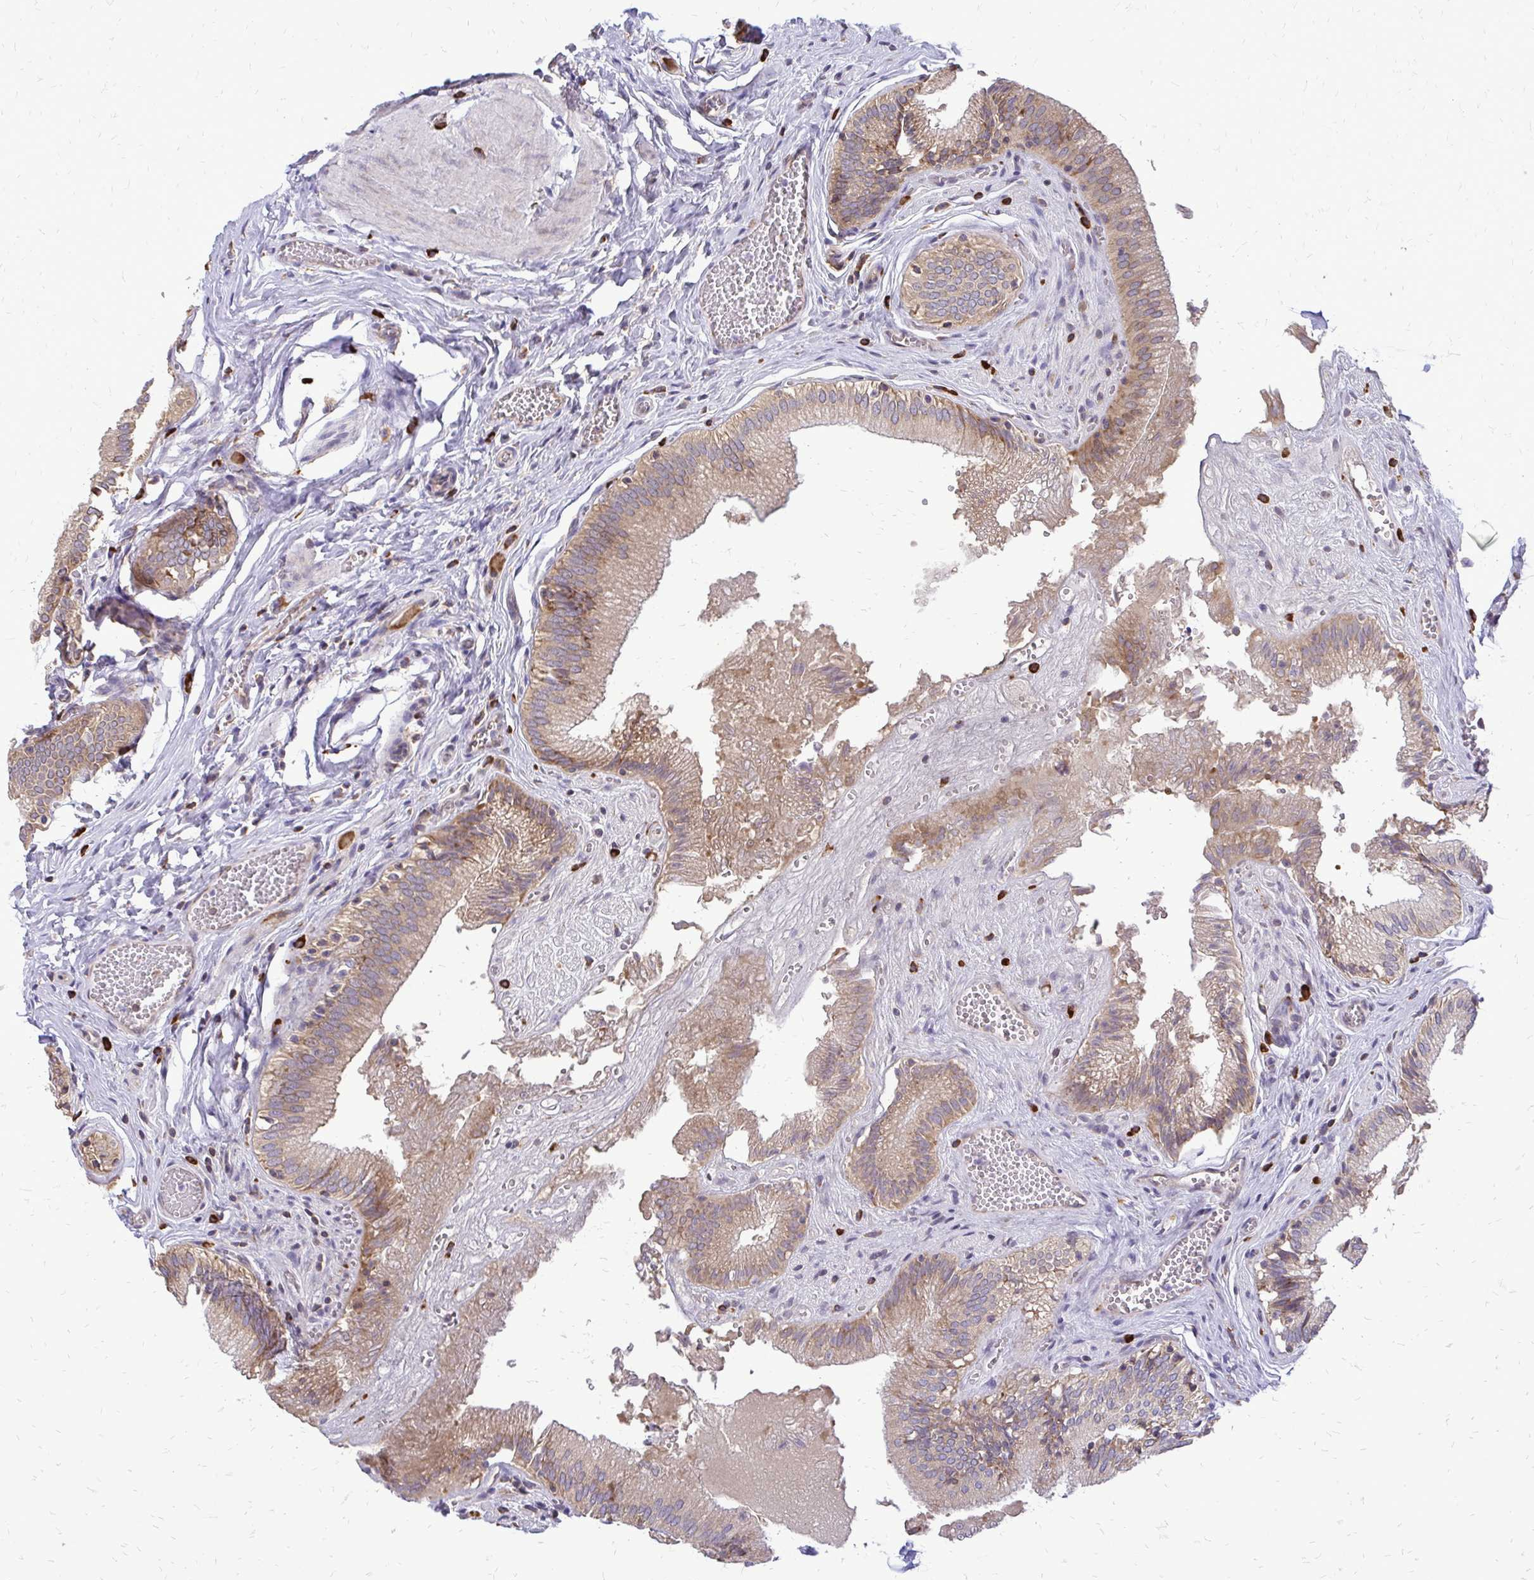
{"staining": {"intensity": "moderate", "quantity": ">75%", "location": "cytoplasmic/membranous"}, "tissue": "gallbladder", "cell_type": "Glandular cells", "image_type": "normal", "snomed": [{"axis": "morphology", "description": "Normal tissue, NOS"}, {"axis": "topography", "description": "Gallbladder"}, {"axis": "topography", "description": "Peripheral nerve tissue"}], "caption": "Benign gallbladder was stained to show a protein in brown. There is medium levels of moderate cytoplasmic/membranous expression in approximately >75% of glandular cells.", "gene": "RPS3", "patient": {"sex": "male", "age": 17}}